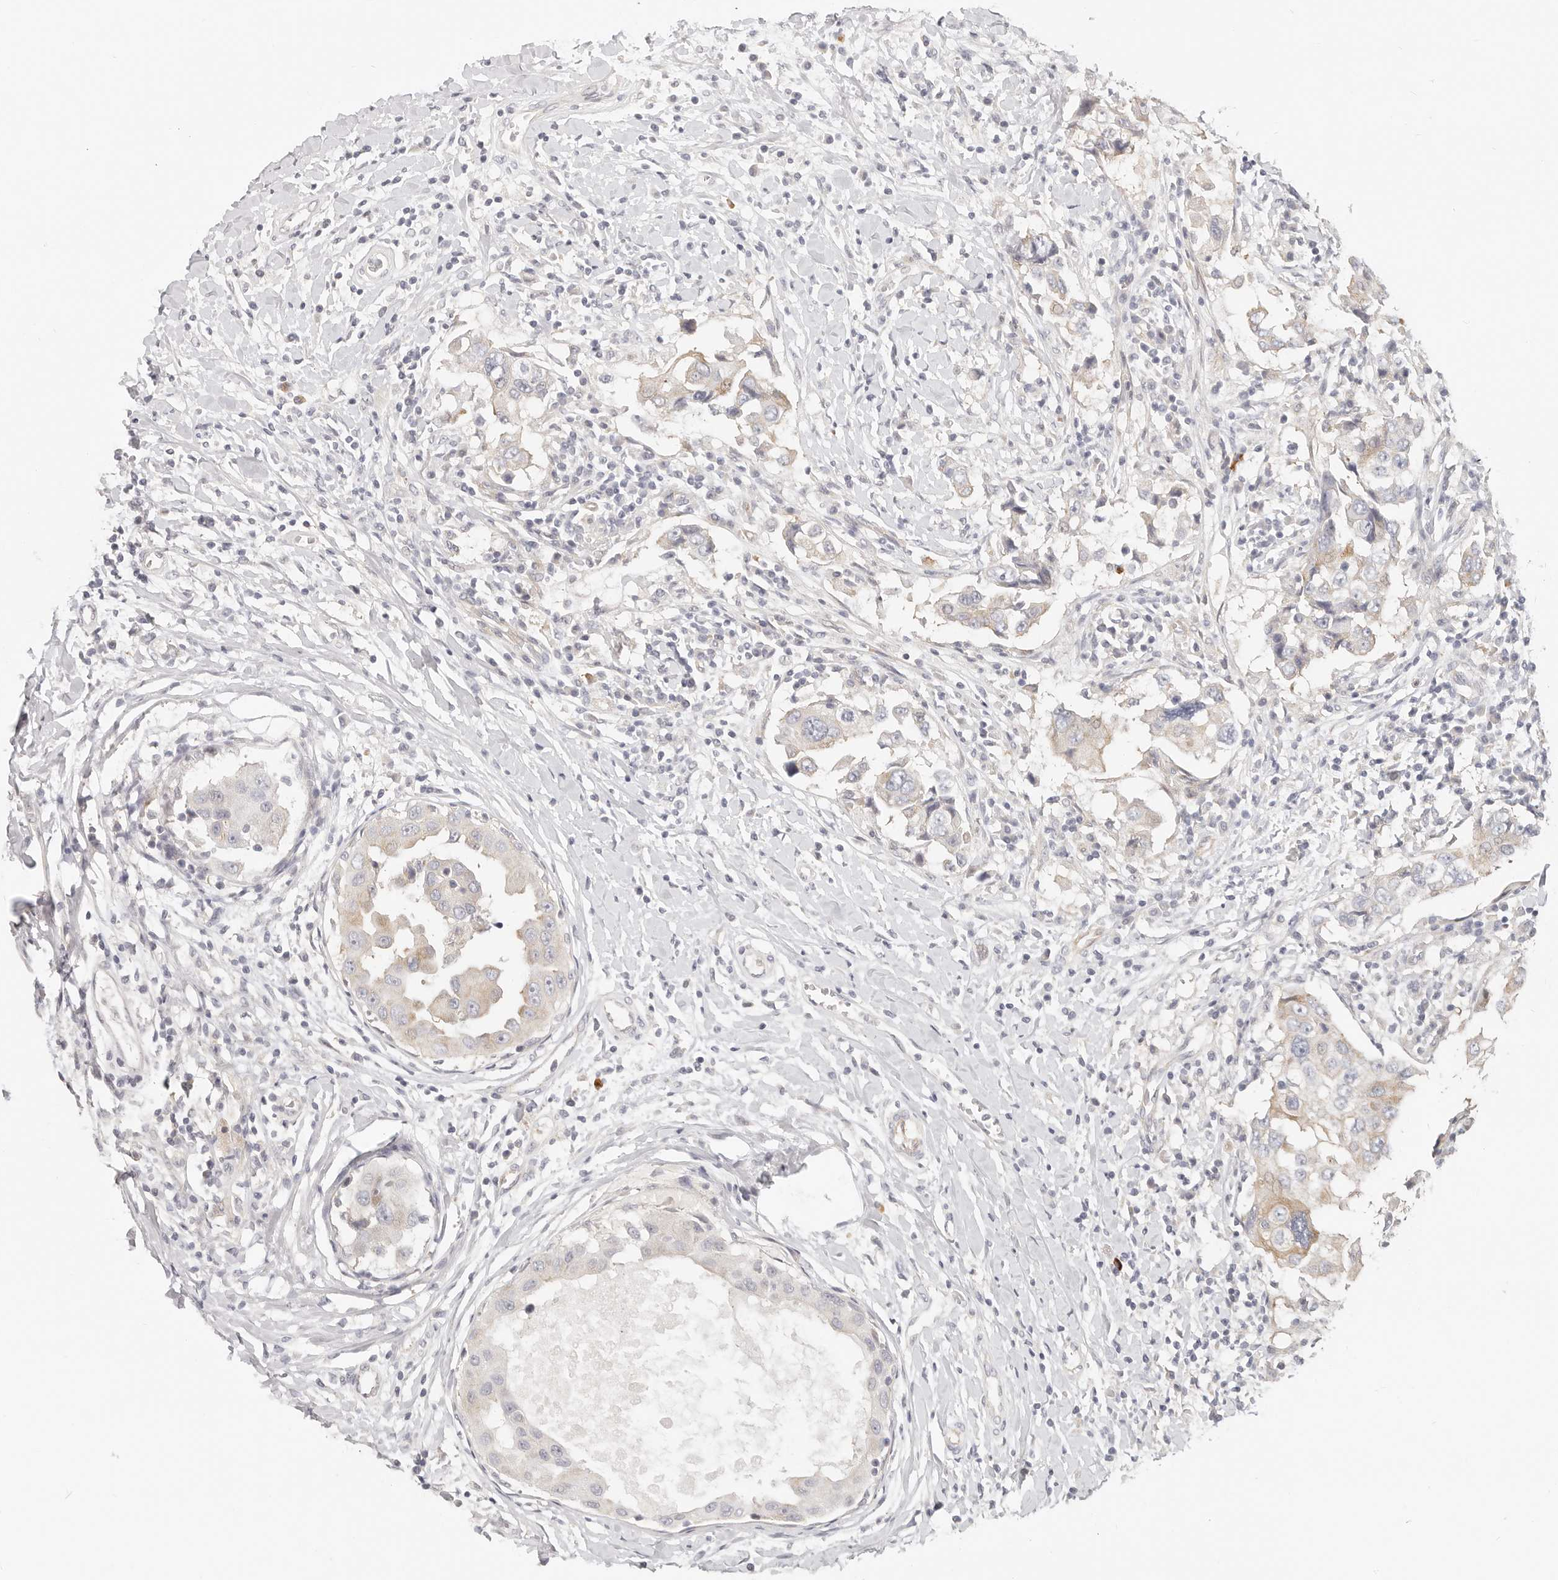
{"staining": {"intensity": "weak", "quantity": "<25%", "location": "cytoplasmic/membranous"}, "tissue": "breast cancer", "cell_type": "Tumor cells", "image_type": "cancer", "snomed": [{"axis": "morphology", "description": "Duct carcinoma"}, {"axis": "topography", "description": "Breast"}], "caption": "This is an immunohistochemistry (IHC) image of breast cancer (intraductal carcinoma). There is no expression in tumor cells.", "gene": "DTNBP1", "patient": {"sex": "female", "age": 27}}